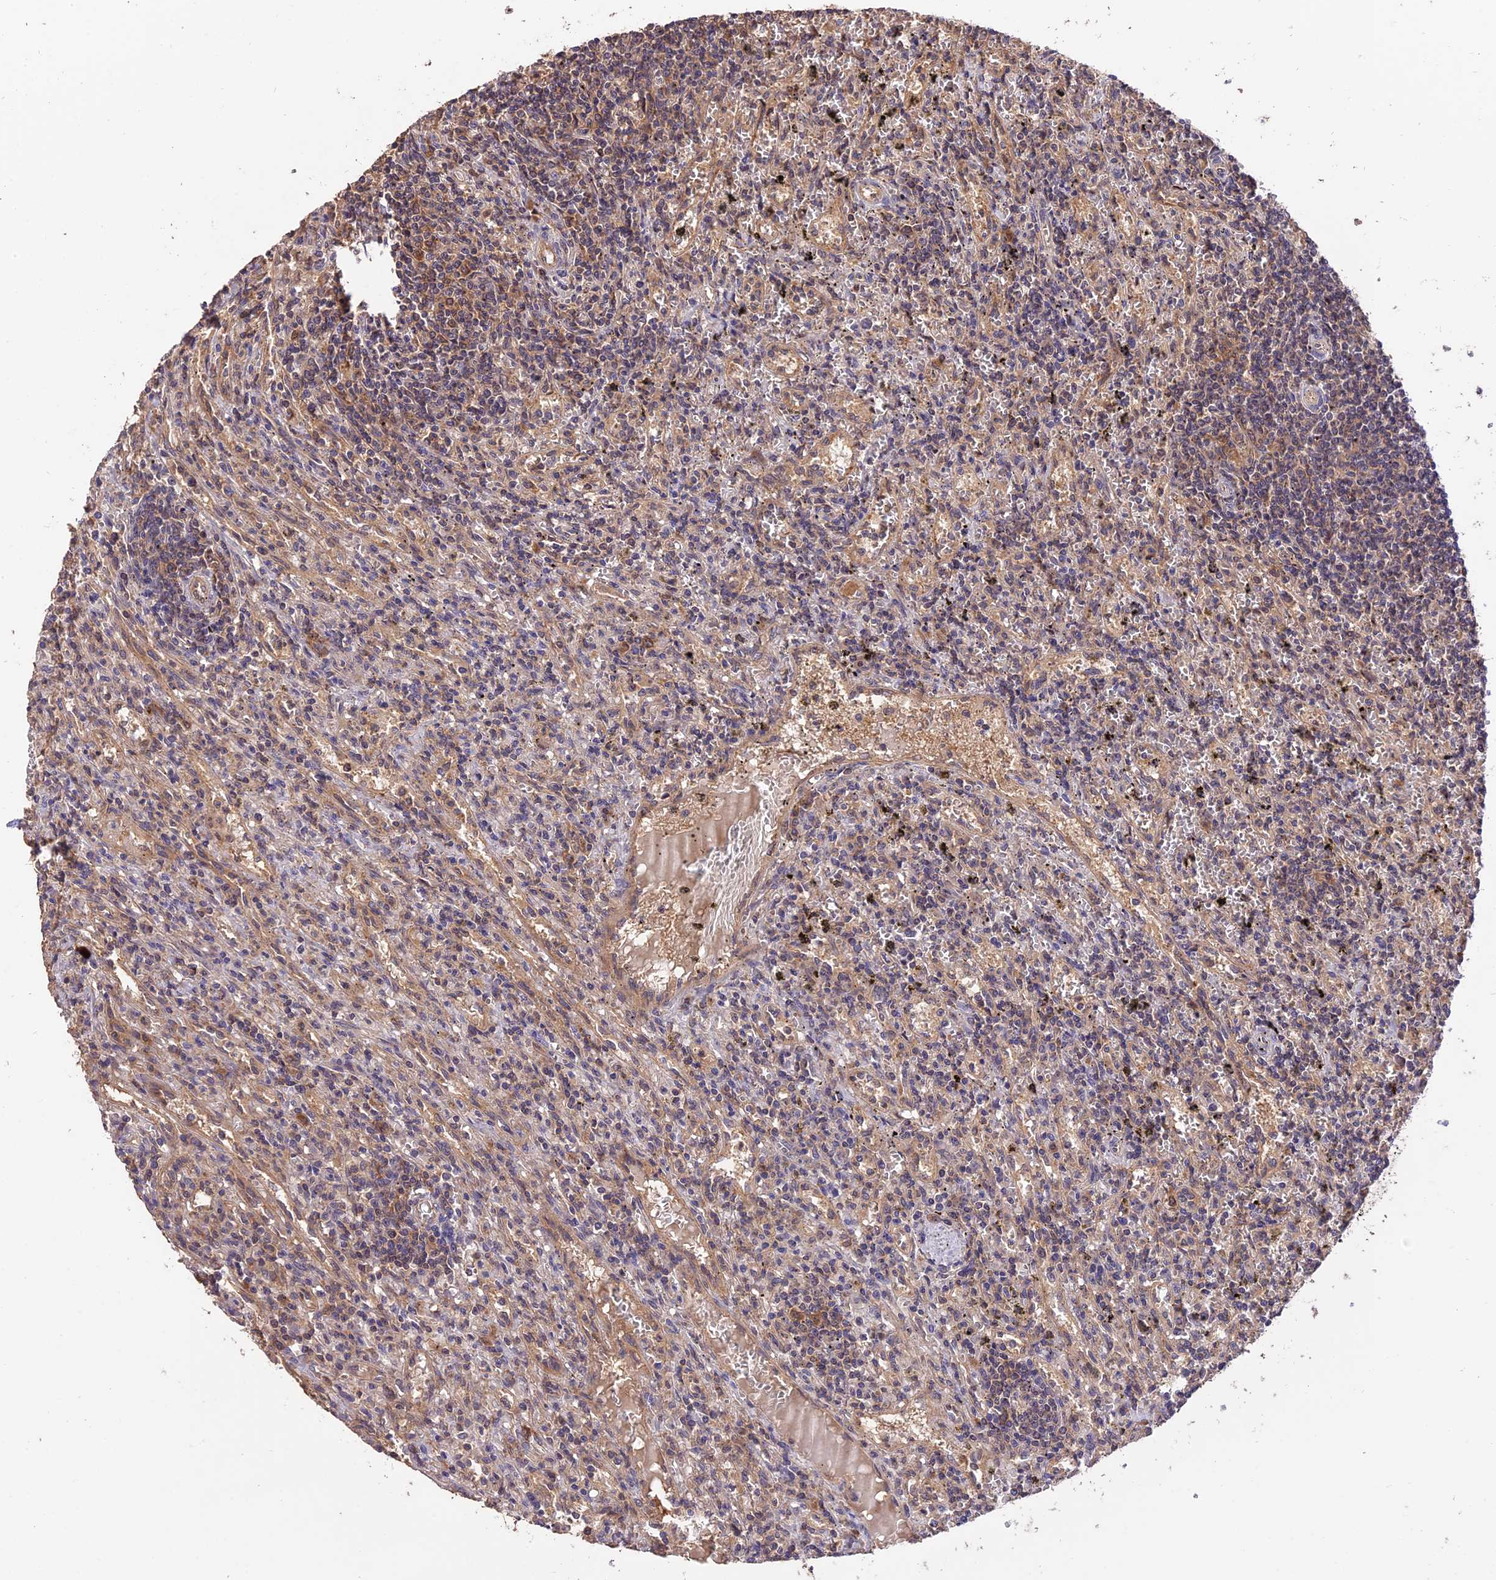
{"staining": {"intensity": "weak", "quantity": "<25%", "location": "cytoplasmic/membranous"}, "tissue": "lymphoma", "cell_type": "Tumor cells", "image_type": "cancer", "snomed": [{"axis": "morphology", "description": "Malignant lymphoma, non-Hodgkin's type, Low grade"}, {"axis": "topography", "description": "Spleen"}], "caption": "Immunohistochemistry photomicrograph of neoplastic tissue: malignant lymphoma, non-Hodgkin's type (low-grade) stained with DAB demonstrates no significant protein expression in tumor cells. (DAB immunohistochemistry visualized using brightfield microscopy, high magnification).", "gene": "TRMT1", "patient": {"sex": "male", "age": 76}}